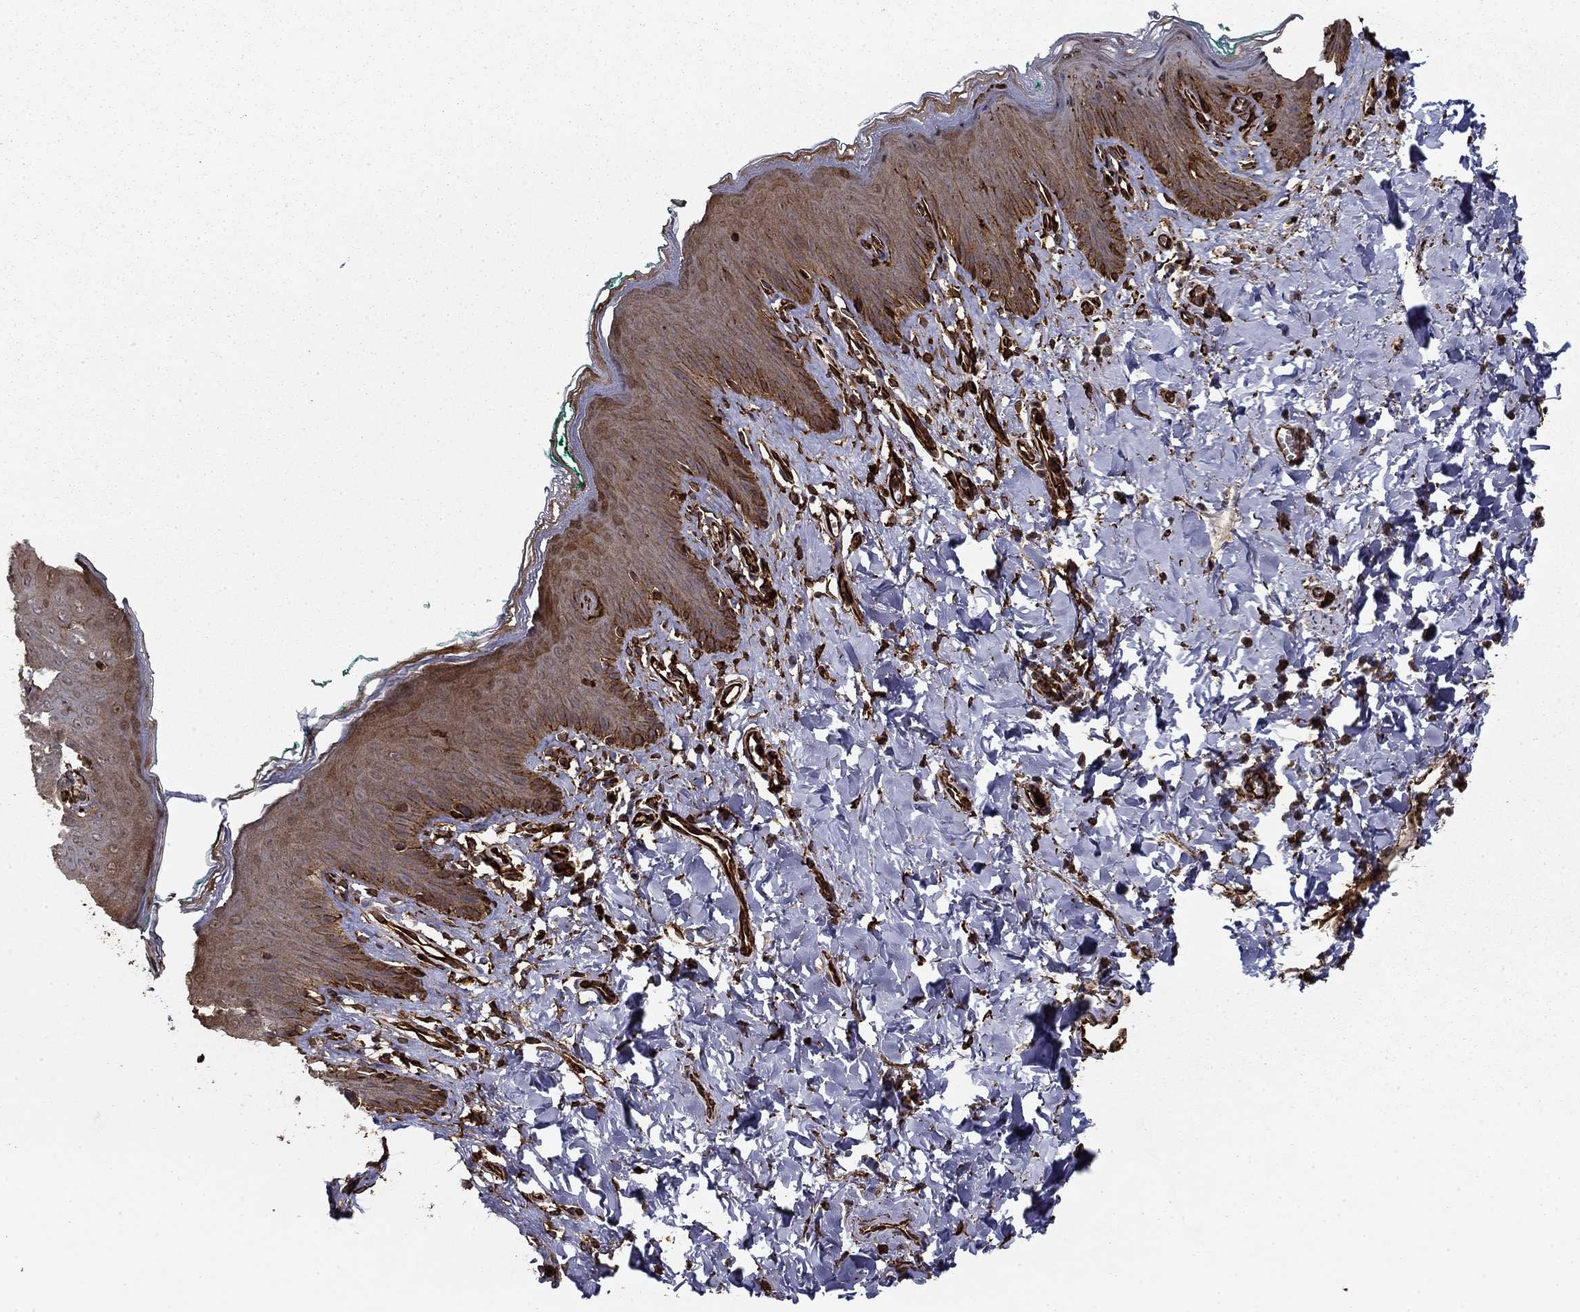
{"staining": {"intensity": "strong", "quantity": "25%-75%", "location": "cytoplasmic/membranous"}, "tissue": "skin", "cell_type": "Epidermal cells", "image_type": "normal", "snomed": [{"axis": "morphology", "description": "Normal tissue, NOS"}, {"axis": "topography", "description": "Vulva"}], "caption": "Immunohistochemistry of benign human skin displays high levels of strong cytoplasmic/membranous staining in about 25%-75% of epidermal cells. (Brightfield microscopy of DAB IHC at high magnification).", "gene": "ADM", "patient": {"sex": "female", "age": 66}}